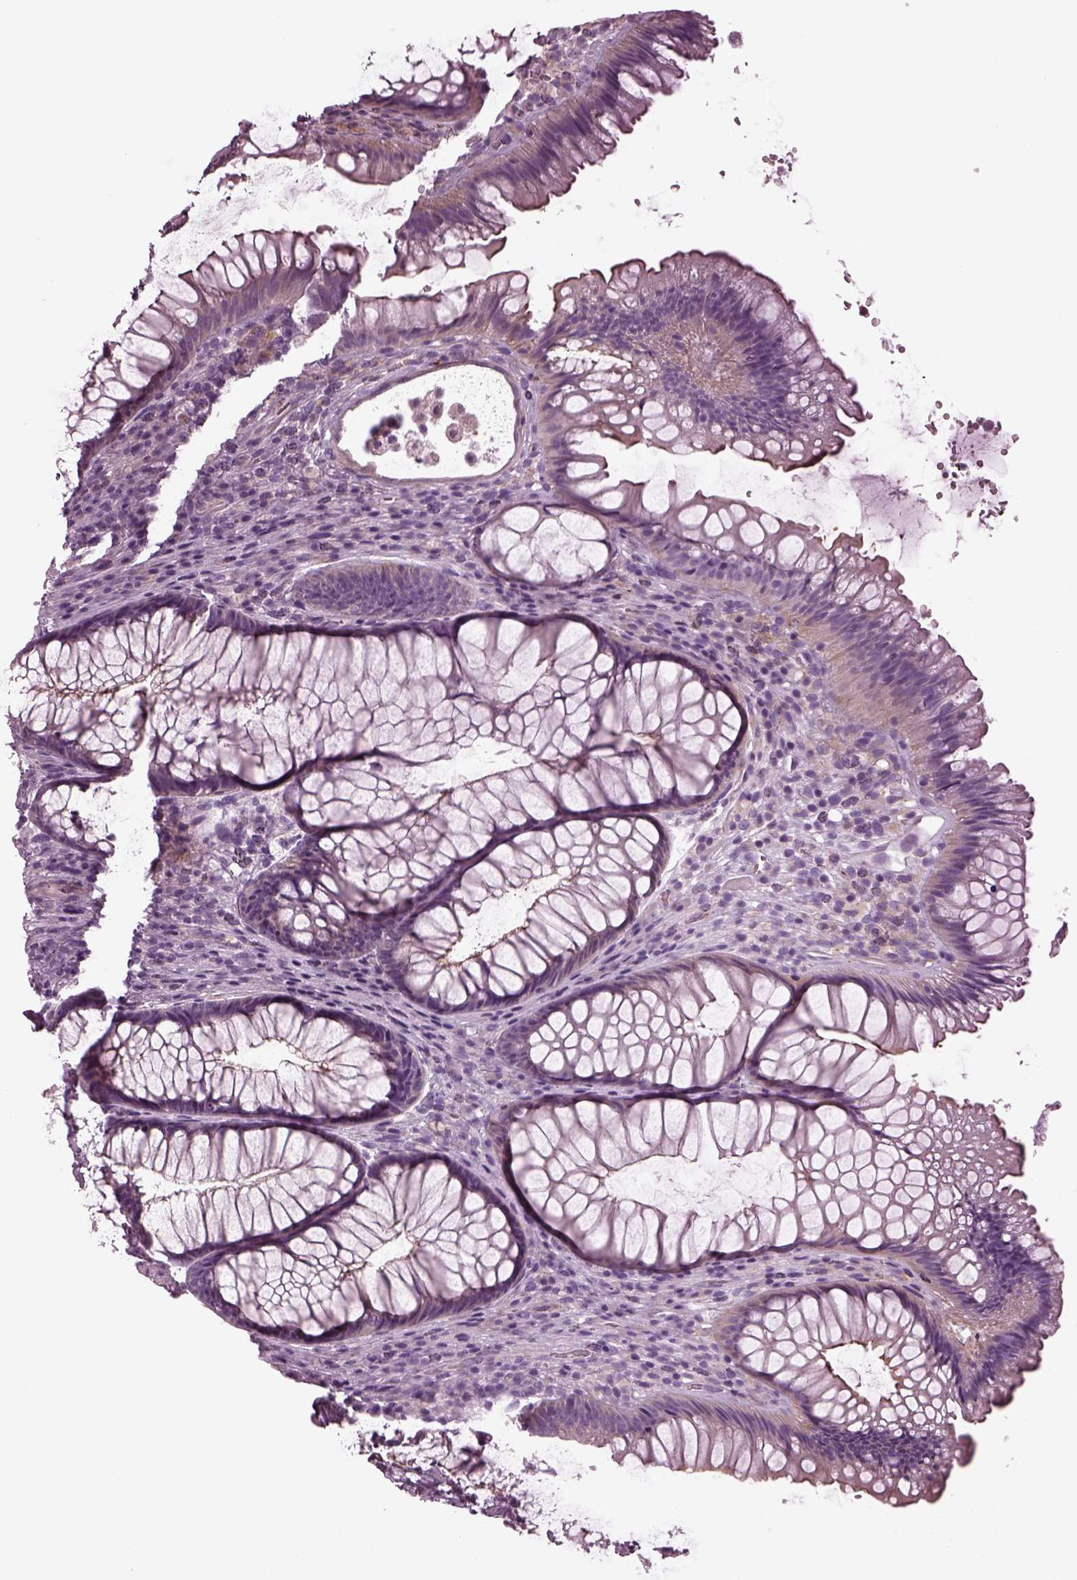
{"staining": {"intensity": "negative", "quantity": "none", "location": "none"}, "tissue": "rectum", "cell_type": "Glandular cells", "image_type": "normal", "snomed": [{"axis": "morphology", "description": "Normal tissue, NOS"}, {"axis": "topography", "description": "Smooth muscle"}, {"axis": "topography", "description": "Rectum"}], "caption": "High power microscopy histopathology image of an IHC micrograph of benign rectum, revealing no significant expression in glandular cells.", "gene": "GDF11", "patient": {"sex": "male", "age": 53}}